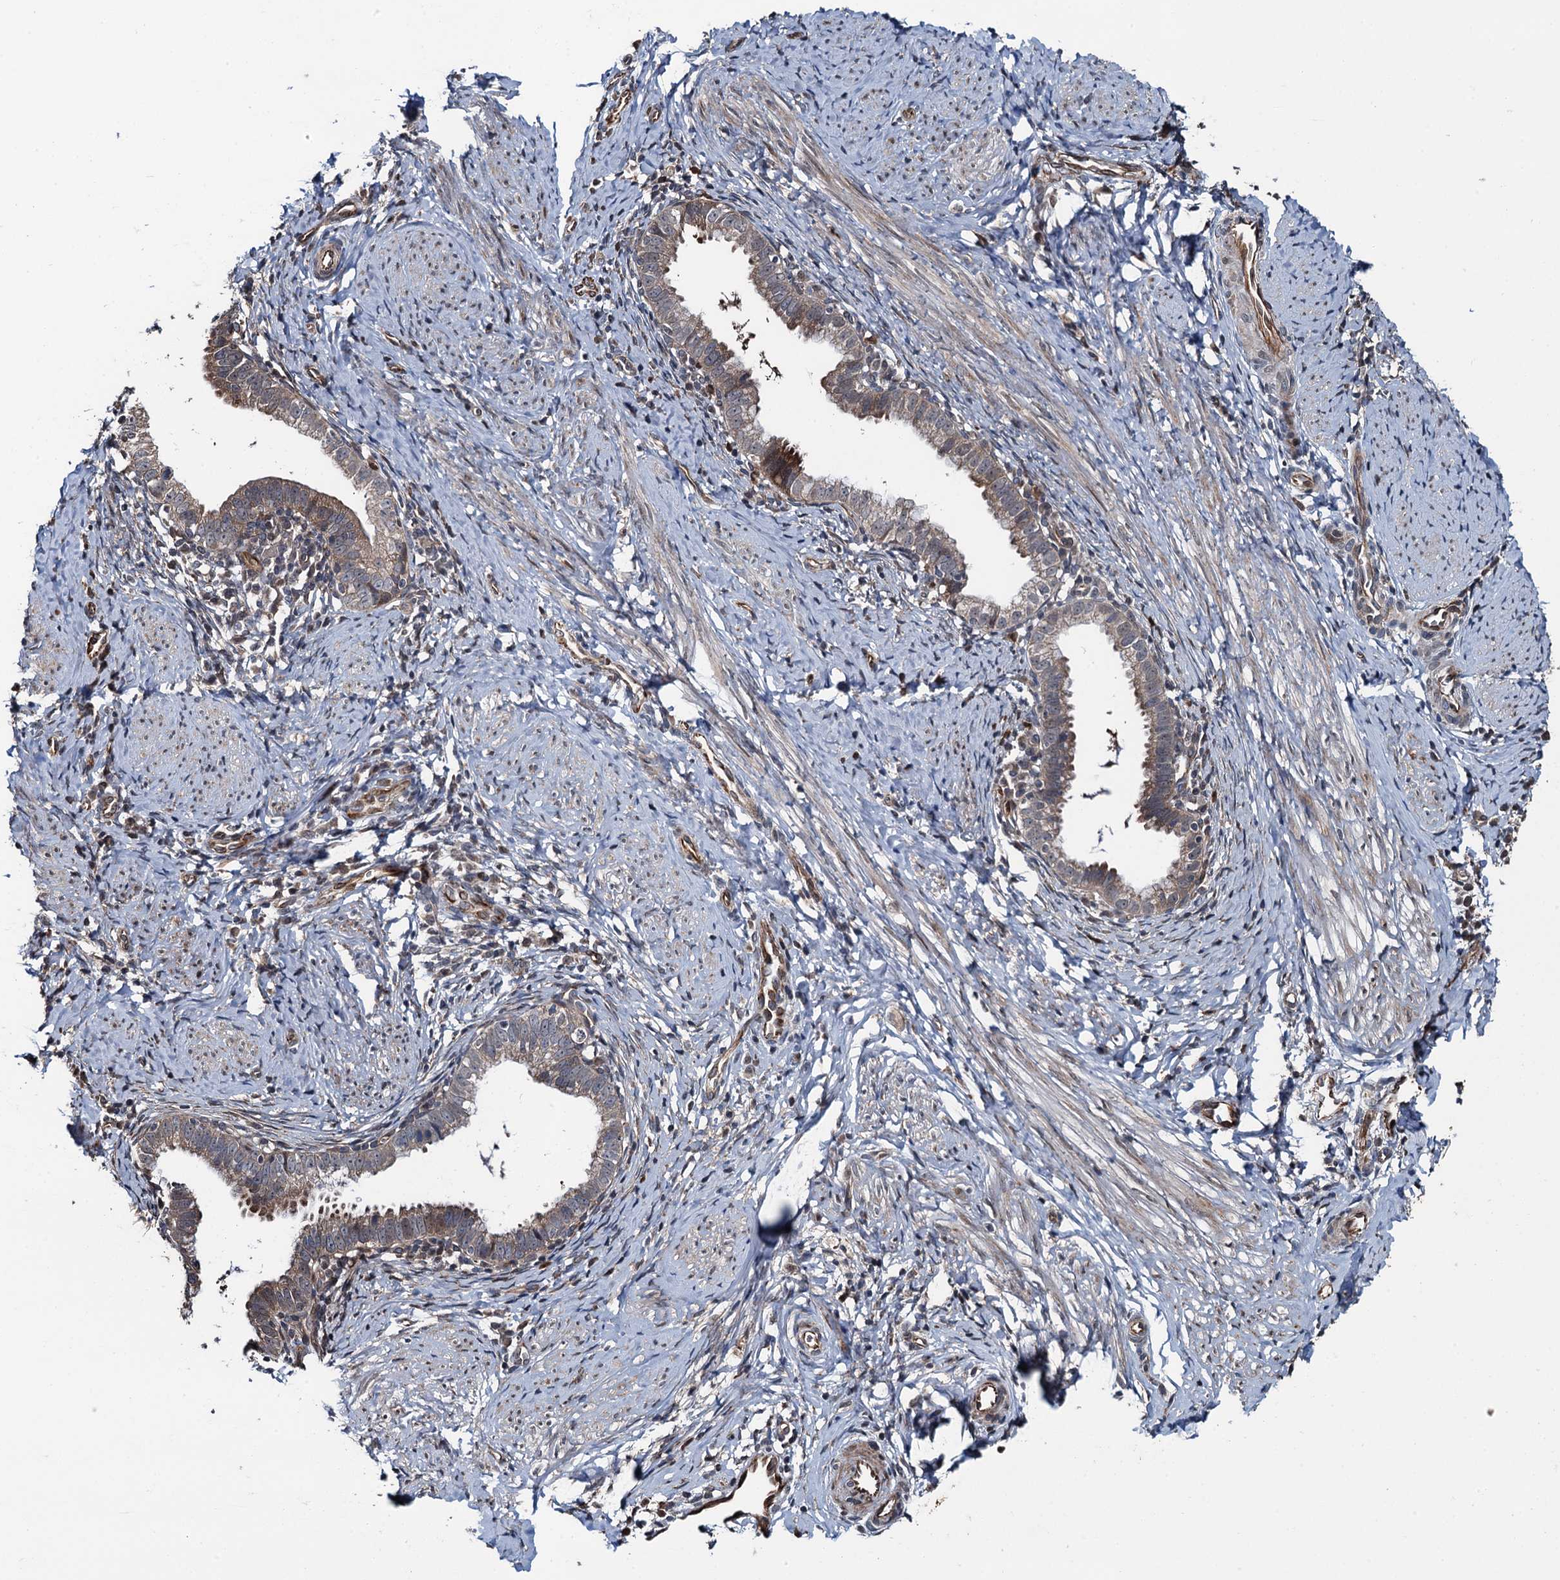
{"staining": {"intensity": "weak", "quantity": "25%-75%", "location": "cytoplasmic/membranous"}, "tissue": "cervical cancer", "cell_type": "Tumor cells", "image_type": "cancer", "snomed": [{"axis": "morphology", "description": "Adenocarcinoma, NOS"}, {"axis": "topography", "description": "Cervix"}], "caption": "IHC (DAB (3,3'-diaminobenzidine)) staining of human cervical cancer demonstrates weak cytoplasmic/membranous protein positivity in about 25%-75% of tumor cells. (Brightfield microscopy of DAB IHC at high magnification).", "gene": "WHAMM", "patient": {"sex": "female", "age": 36}}